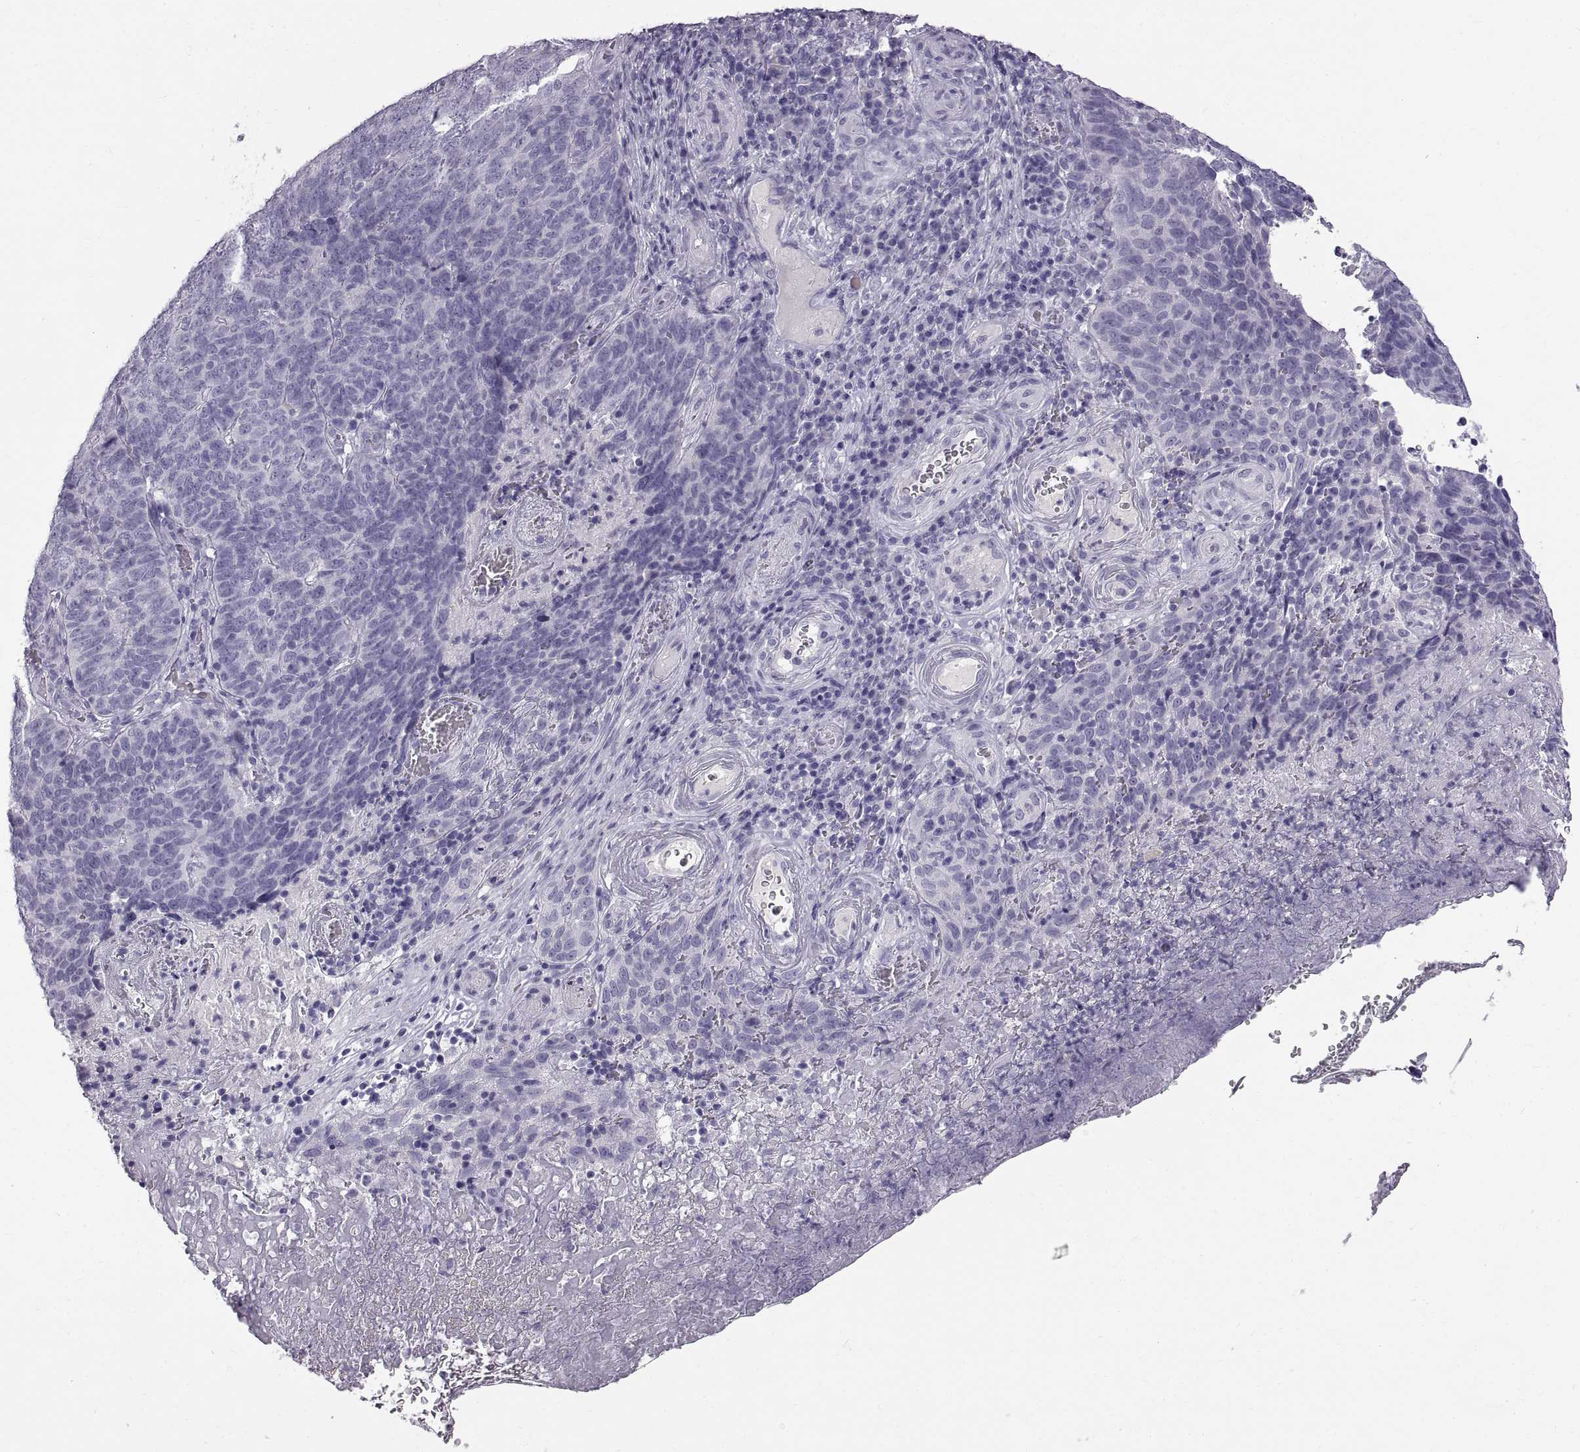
{"staining": {"intensity": "negative", "quantity": "none", "location": "none"}, "tissue": "skin cancer", "cell_type": "Tumor cells", "image_type": "cancer", "snomed": [{"axis": "morphology", "description": "Squamous cell carcinoma, NOS"}, {"axis": "topography", "description": "Skin"}, {"axis": "topography", "description": "Anal"}], "caption": "An image of skin squamous cell carcinoma stained for a protein displays no brown staining in tumor cells.", "gene": "WFDC8", "patient": {"sex": "female", "age": 51}}